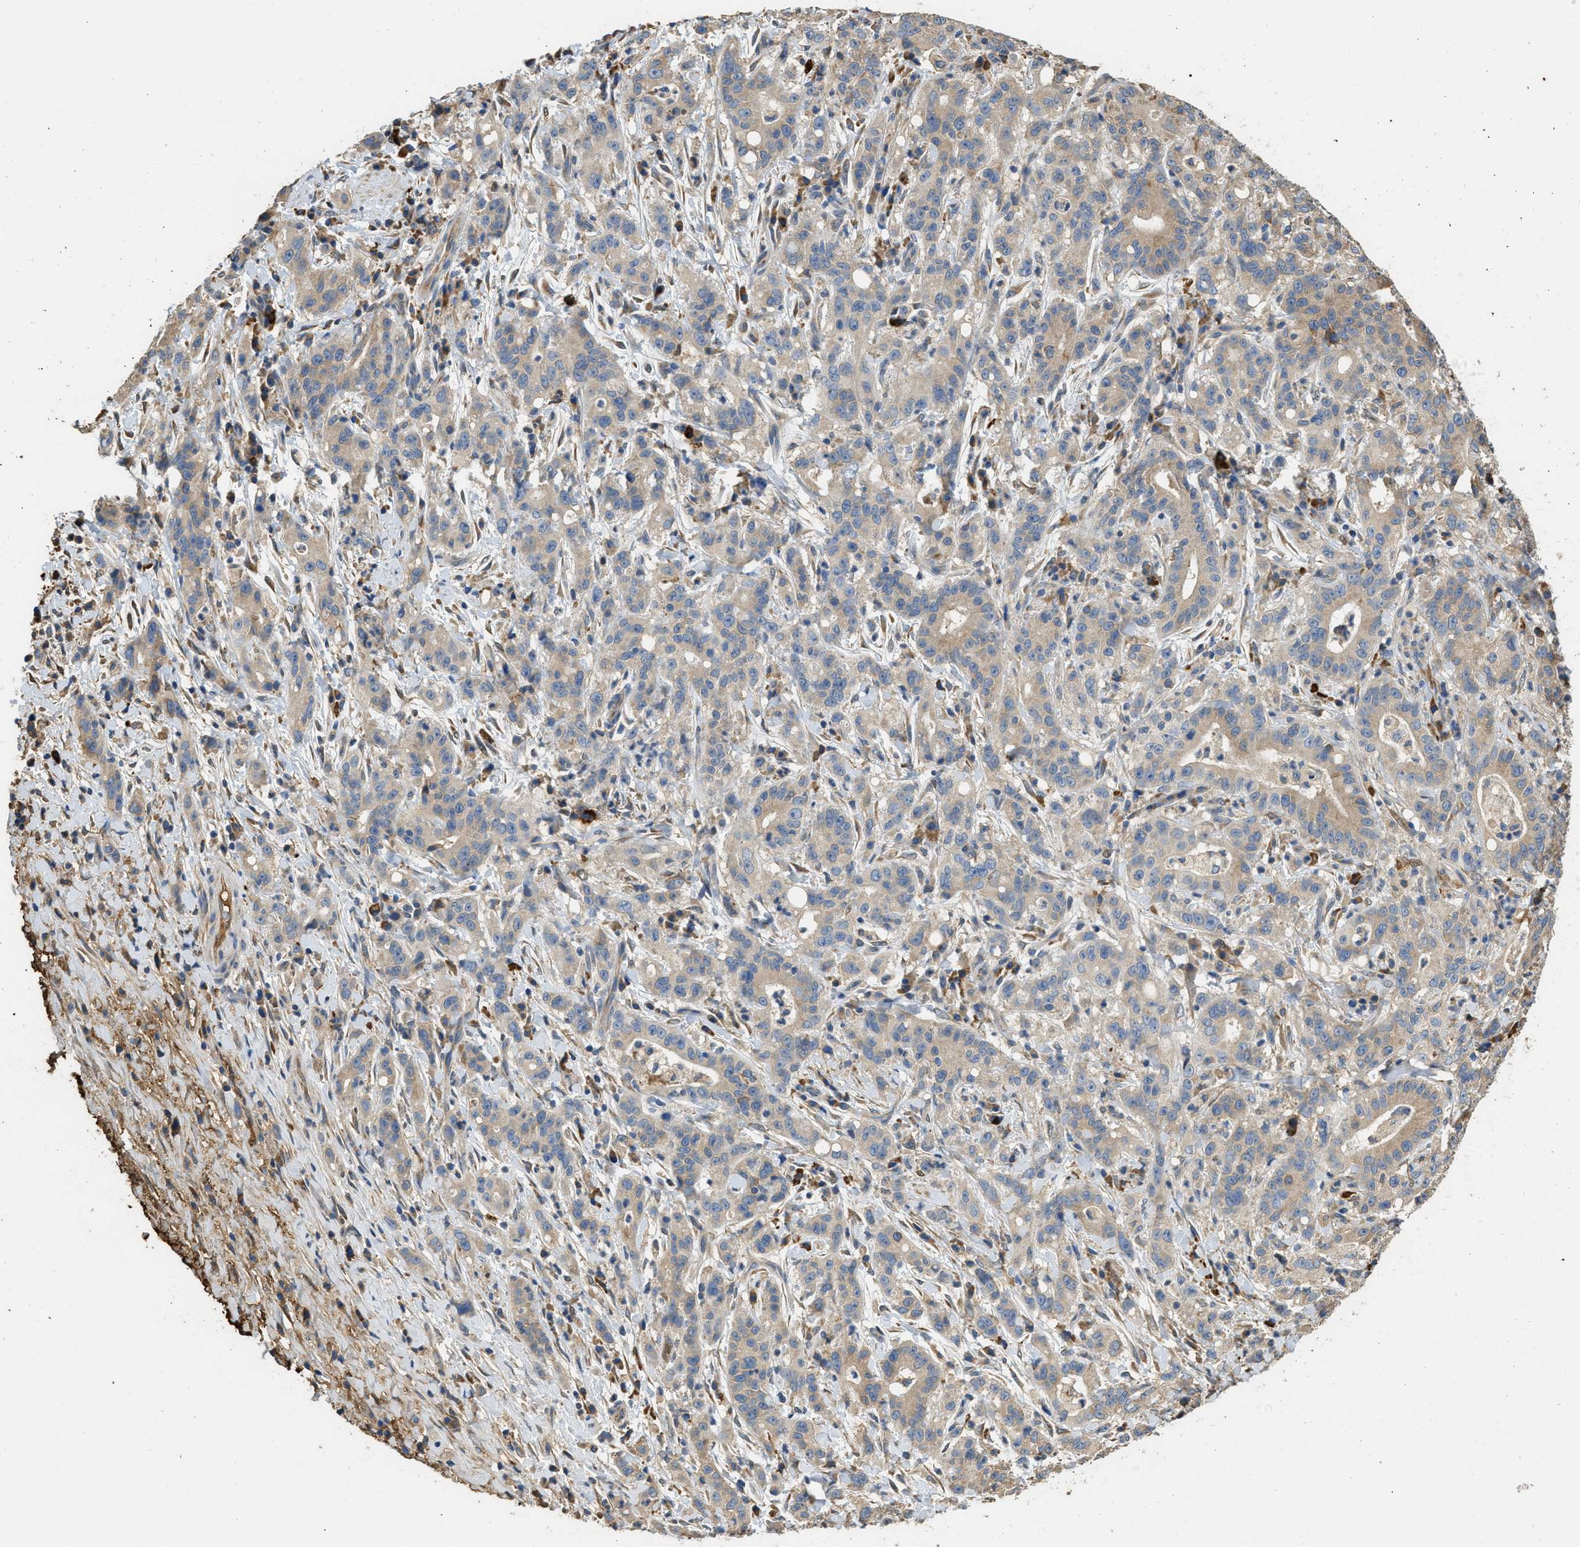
{"staining": {"intensity": "weak", "quantity": ">75%", "location": "cytoplasmic/membranous"}, "tissue": "liver cancer", "cell_type": "Tumor cells", "image_type": "cancer", "snomed": [{"axis": "morphology", "description": "Cholangiocarcinoma"}, {"axis": "topography", "description": "Liver"}], "caption": "The immunohistochemical stain labels weak cytoplasmic/membranous staining in tumor cells of liver cancer (cholangiocarcinoma) tissue. Using DAB (3,3'-diaminobenzidine) (brown) and hematoxylin (blue) stains, captured at high magnification using brightfield microscopy.", "gene": "RIPK2", "patient": {"sex": "female", "age": 38}}